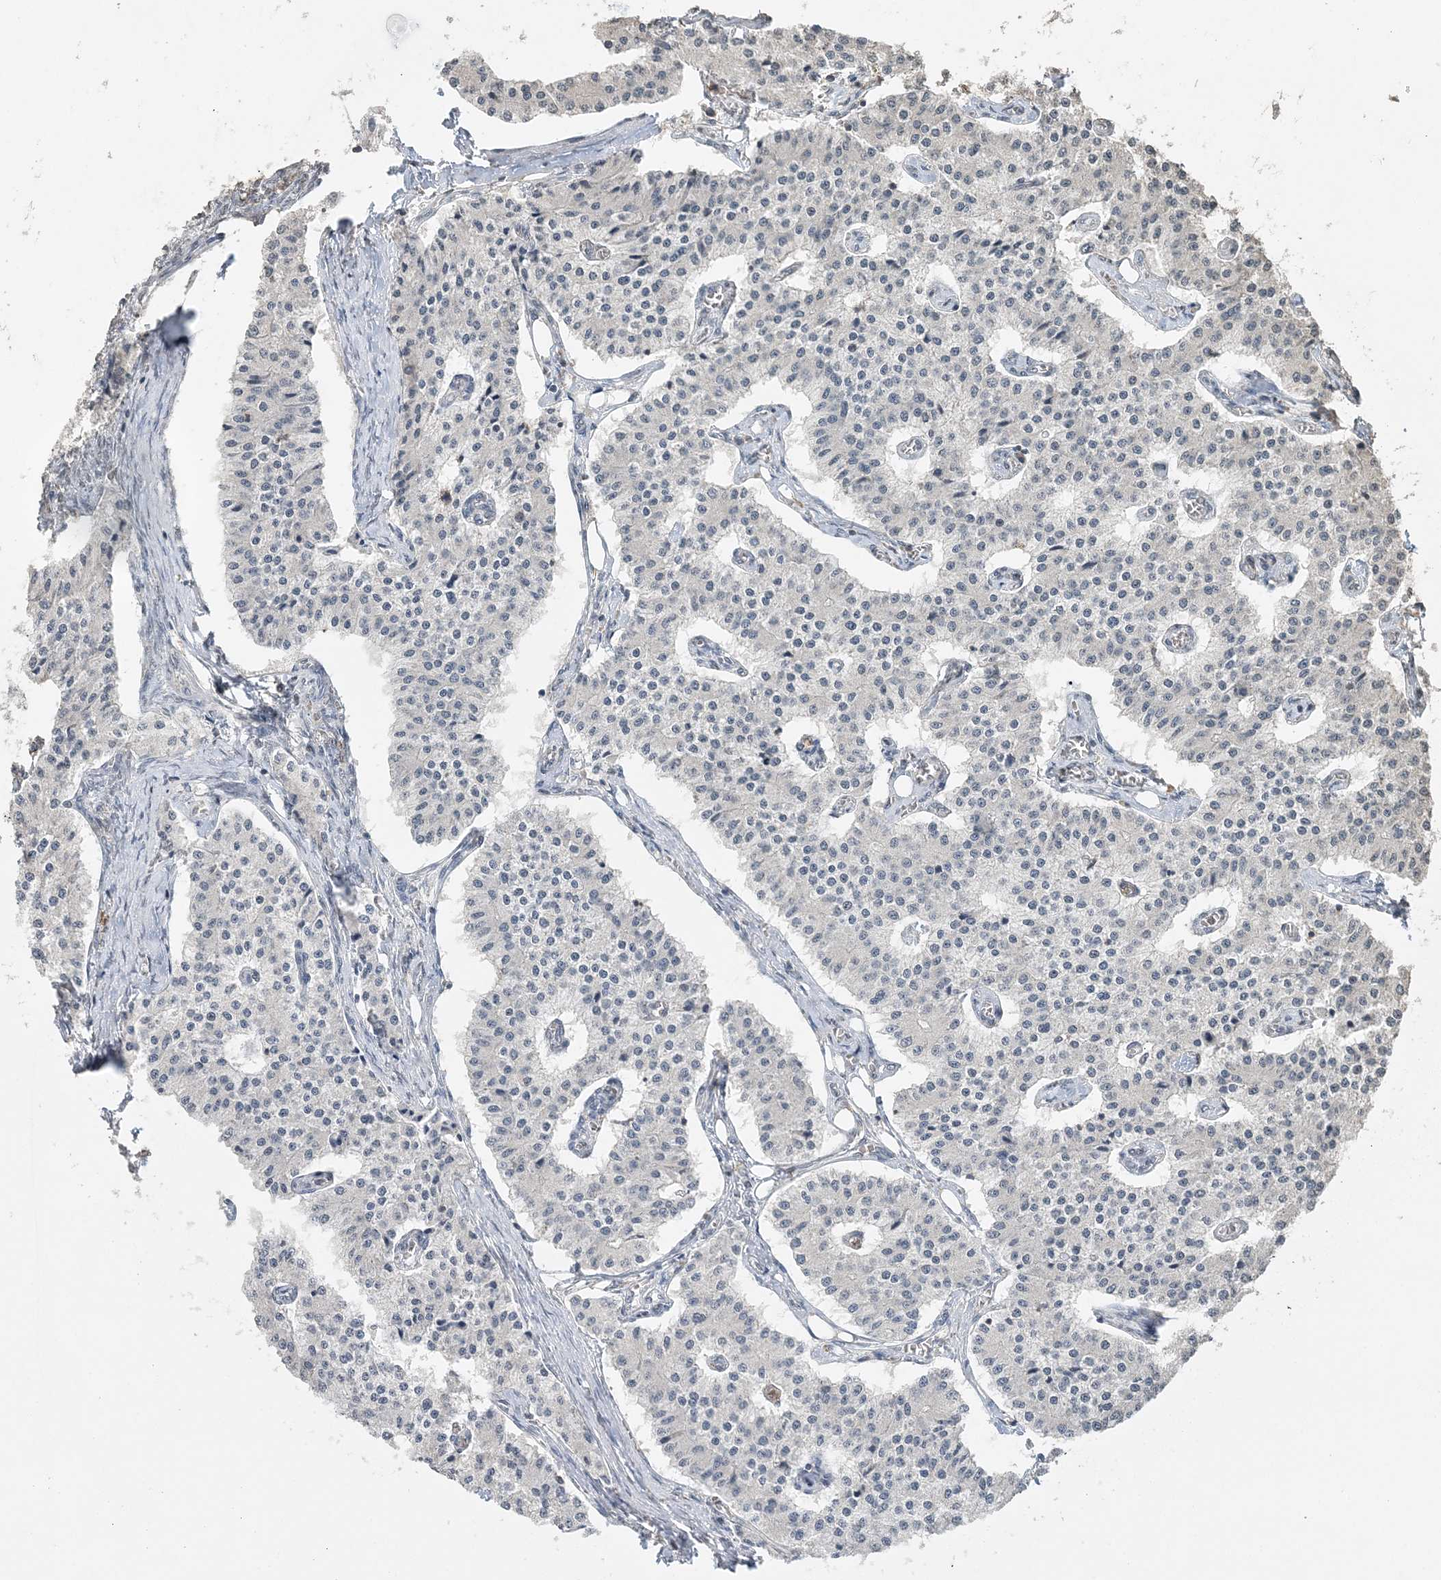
{"staining": {"intensity": "negative", "quantity": "none", "location": "none"}, "tissue": "carcinoid", "cell_type": "Tumor cells", "image_type": "cancer", "snomed": [{"axis": "morphology", "description": "Carcinoid, malignant, NOS"}, {"axis": "topography", "description": "Colon"}], "caption": "High power microscopy image of an IHC photomicrograph of carcinoid (malignant), revealing no significant positivity in tumor cells.", "gene": "FAM110A", "patient": {"sex": "female", "age": 52}}